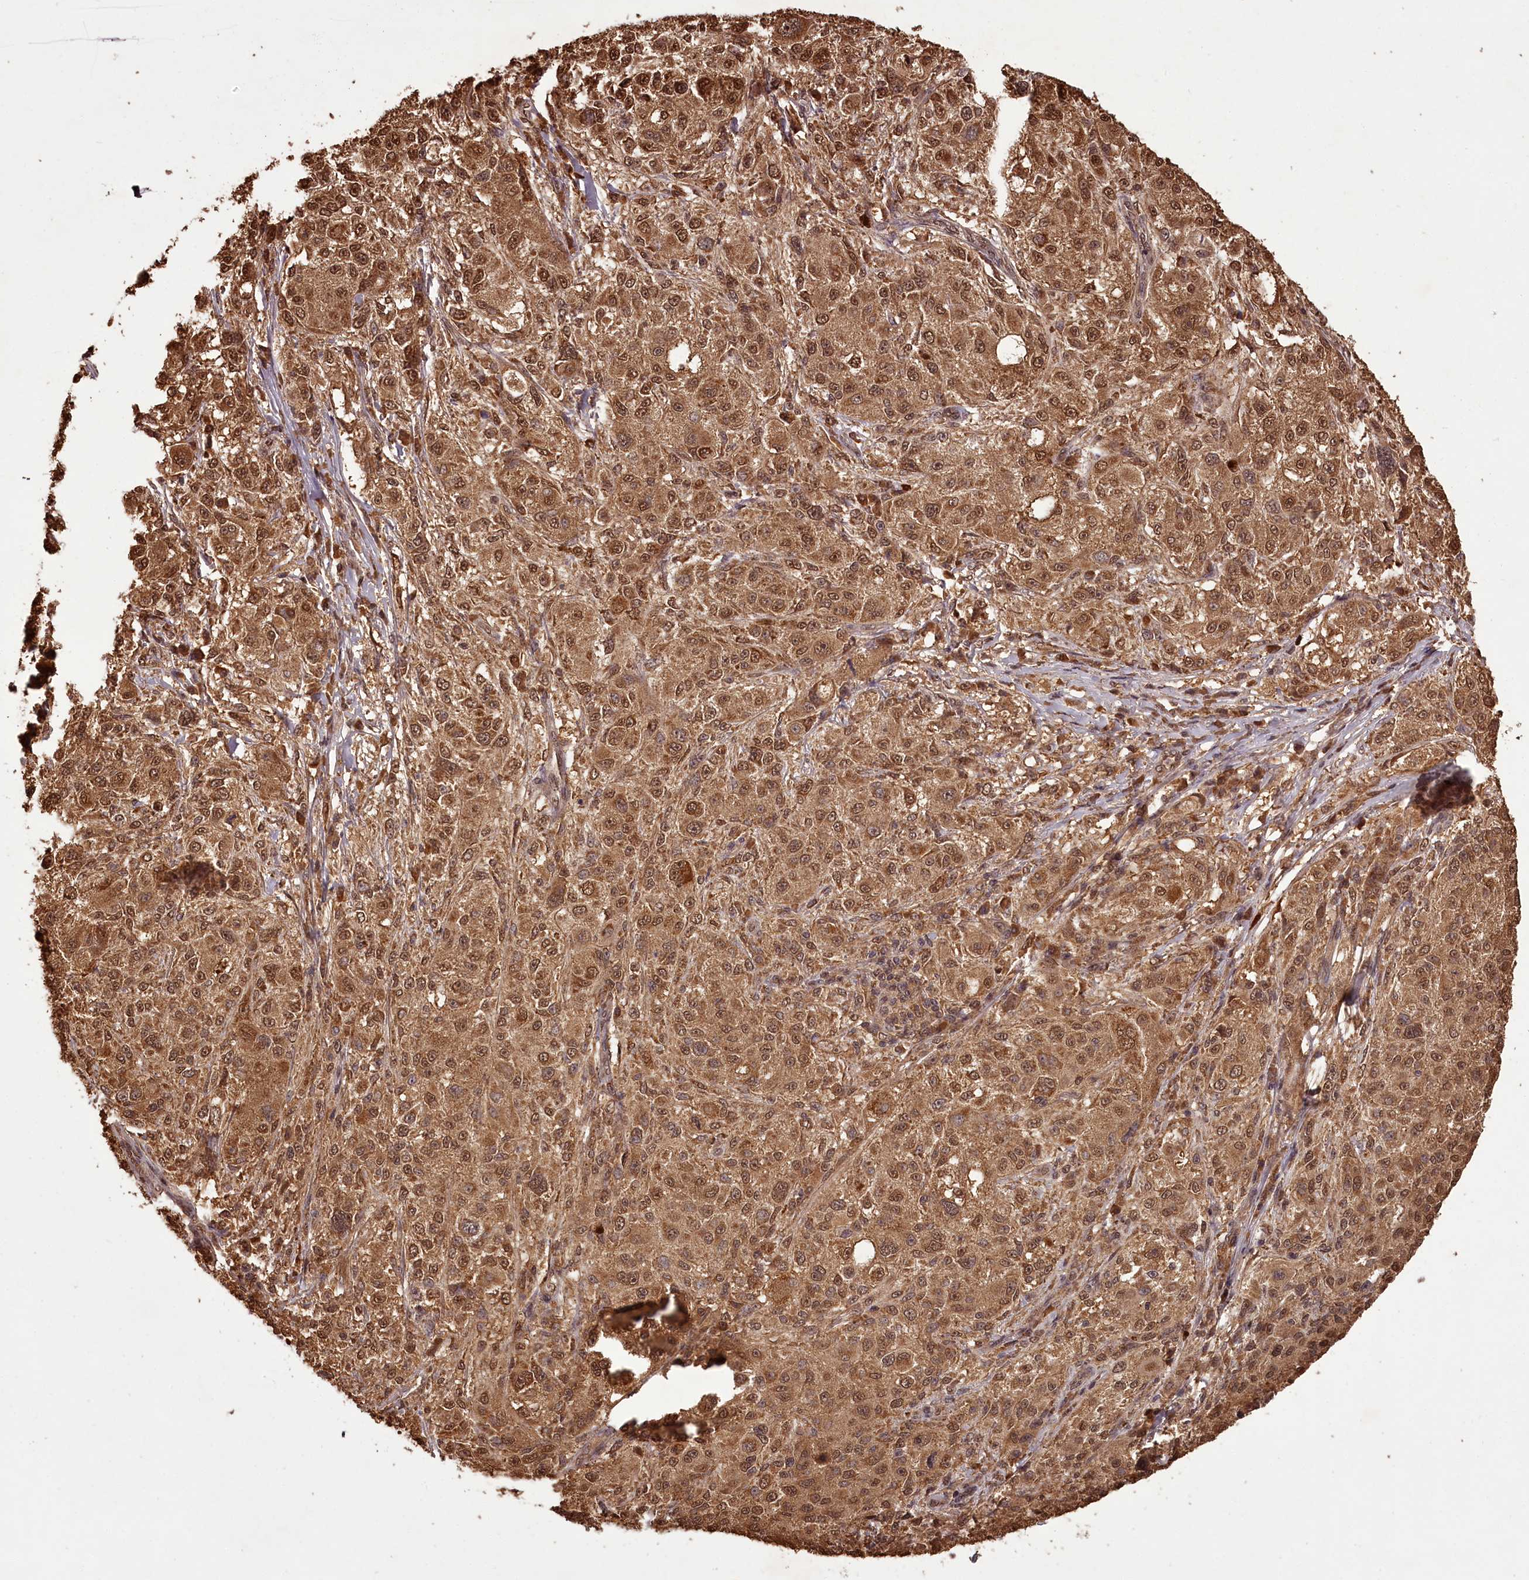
{"staining": {"intensity": "moderate", "quantity": ">75%", "location": "cytoplasmic/membranous,nuclear"}, "tissue": "melanoma", "cell_type": "Tumor cells", "image_type": "cancer", "snomed": [{"axis": "morphology", "description": "Necrosis, NOS"}, {"axis": "morphology", "description": "Malignant melanoma, NOS"}, {"axis": "topography", "description": "Skin"}], "caption": "Immunohistochemistry (IHC) image of malignant melanoma stained for a protein (brown), which displays medium levels of moderate cytoplasmic/membranous and nuclear staining in approximately >75% of tumor cells.", "gene": "NPRL2", "patient": {"sex": "female", "age": 87}}